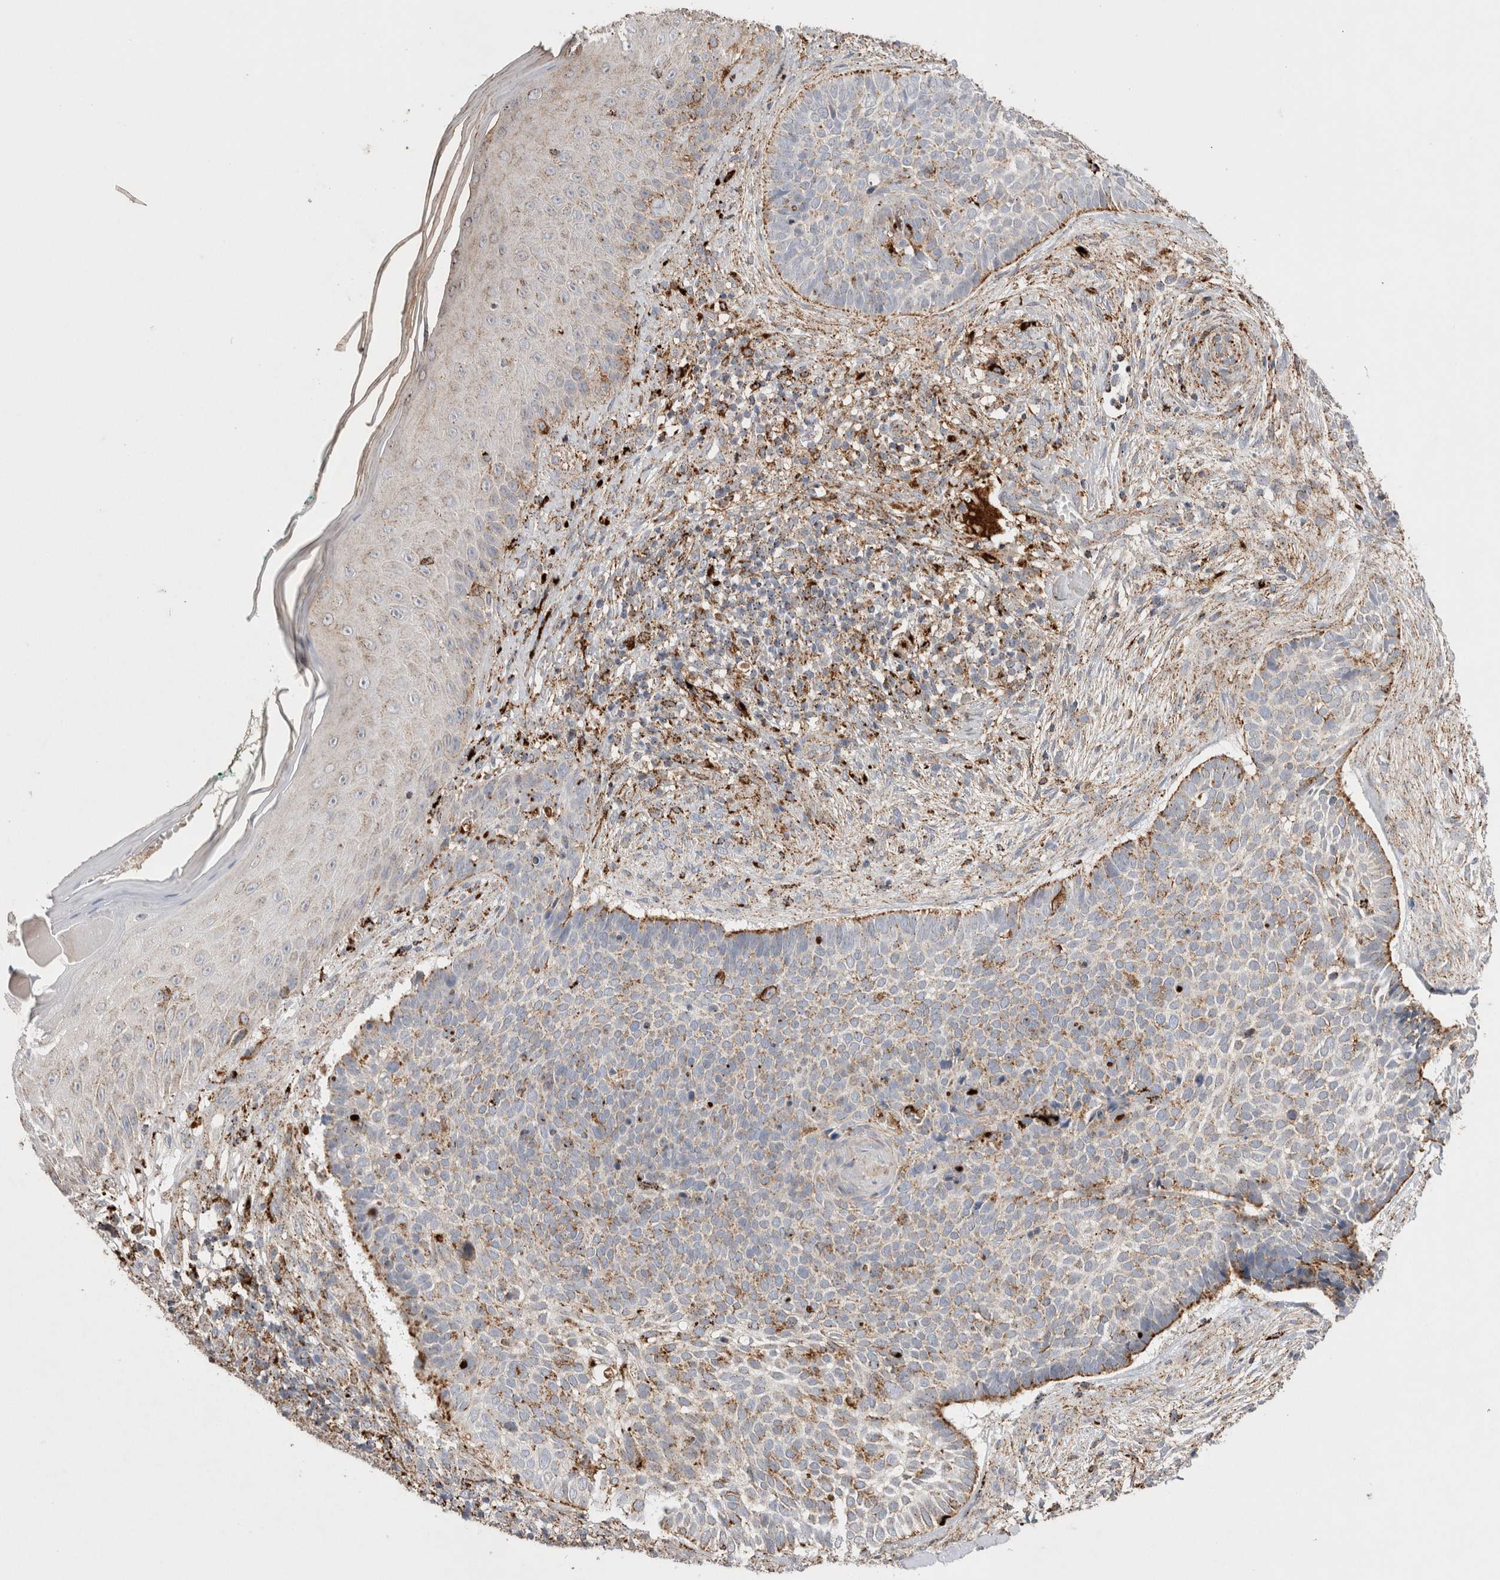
{"staining": {"intensity": "moderate", "quantity": "25%-75%", "location": "cytoplasmic/membranous"}, "tissue": "skin cancer", "cell_type": "Tumor cells", "image_type": "cancer", "snomed": [{"axis": "morphology", "description": "Normal tissue, NOS"}, {"axis": "morphology", "description": "Basal cell carcinoma"}, {"axis": "topography", "description": "Skin"}], "caption": "Moderate cytoplasmic/membranous expression is seen in about 25%-75% of tumor cells in skin cancer (basal cell carcinoma).", "gene": "CTSA", "patient": {"sex": "male", "age": 67}}